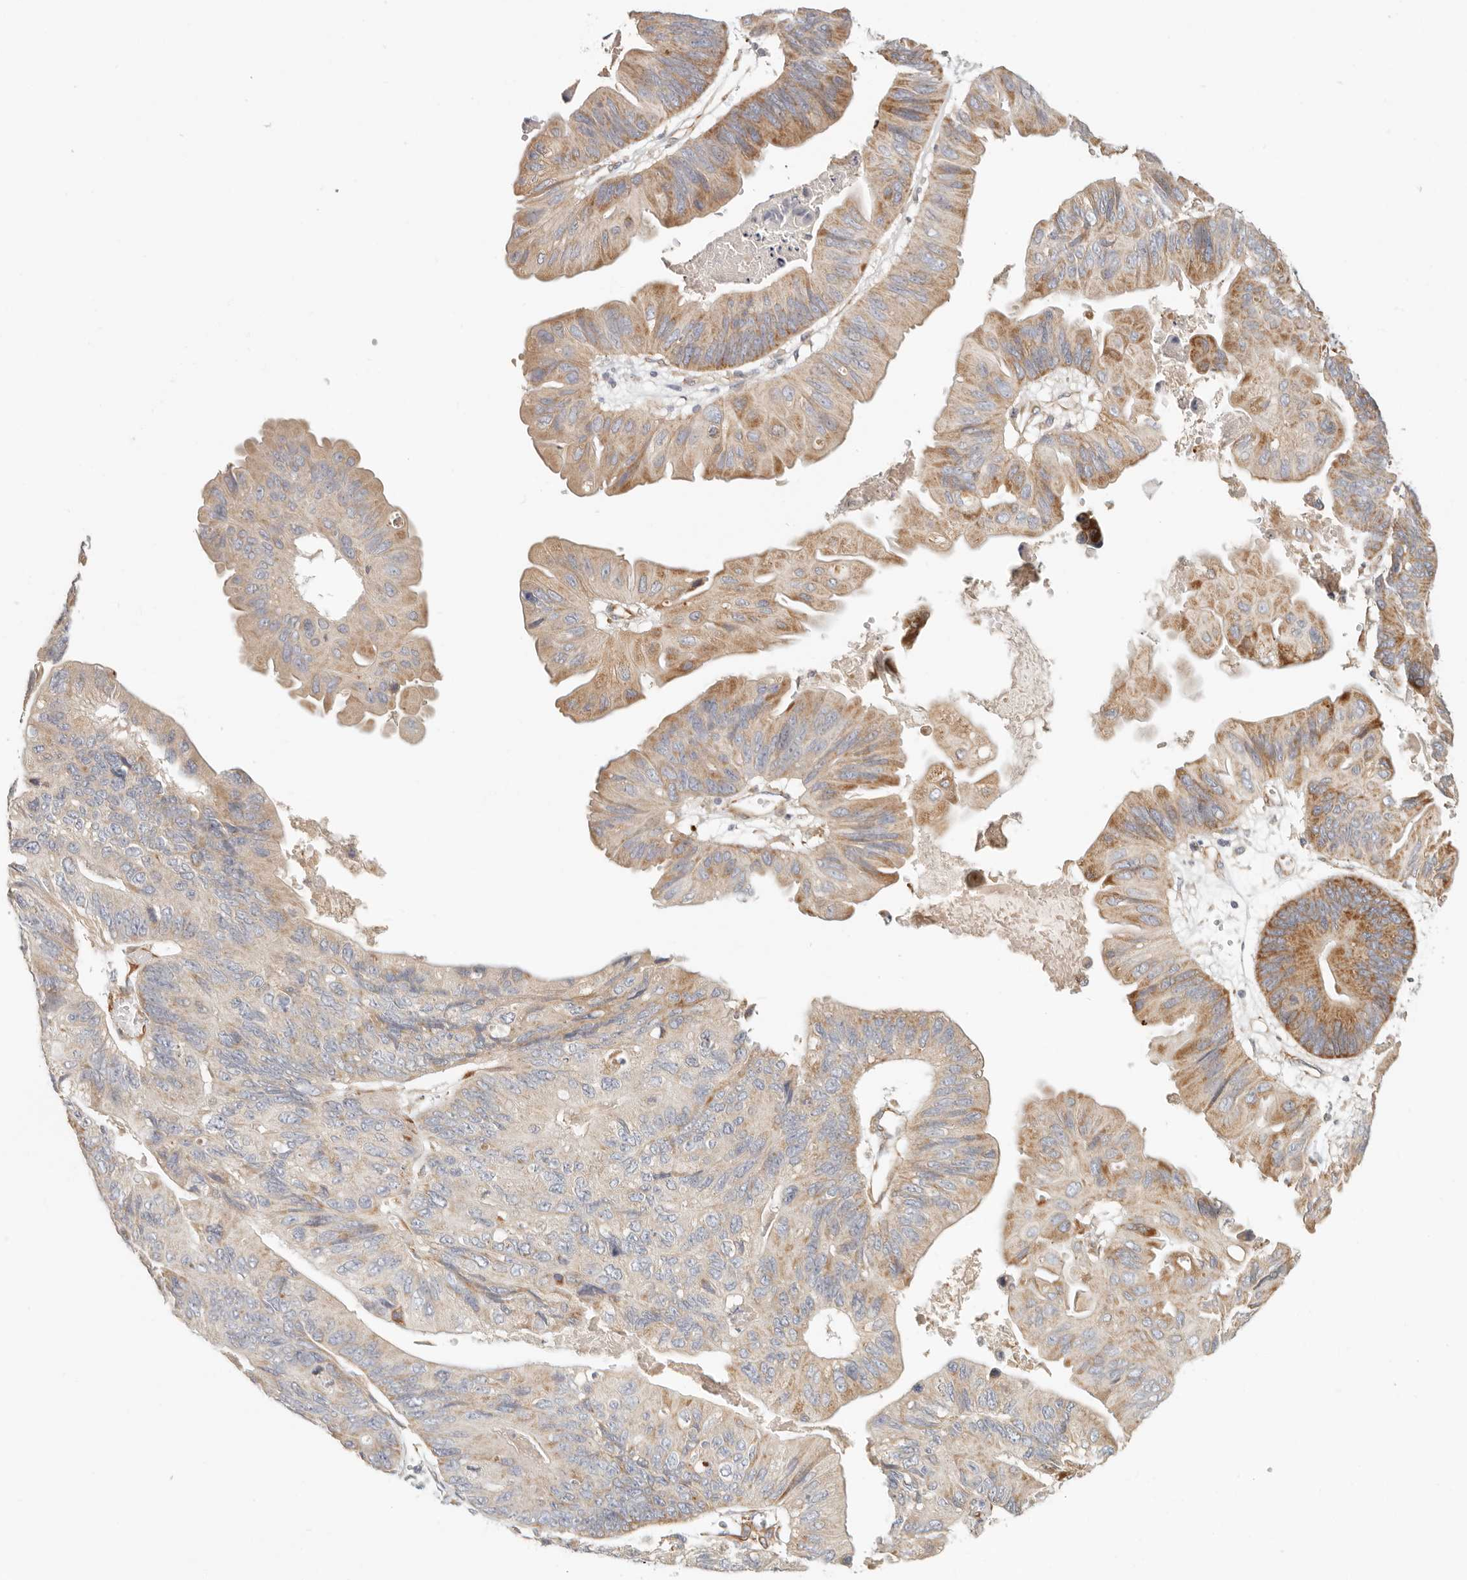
{"staining": {"intensity": "moderate", "quantity": "25%-75%", "location": "cytoplasmic/membranous"}, "tissue": "ovarian cancer", "cell_type": "Tumor cells", "image_type": "cancer", "snomed": [{"axis": "morphology", "description": "Cystadenocarcinoma, mucinous, NOS"}, {"axis": "topography", "description": "Ovary"}], "caption": "IHC staining of ovarian mucinous cystadenocarcinoma, which displays medium levels of moderate cytoplasmic/membranous expression in about 25%-75% of tumor cells indicating moderate cytoplasmic/membranous protein expression. The staining was performed using DAB (brown) for protein detection and nuclei were counterstained in hematoxylin (blue).", "gene": "SPRING1", "patient": {"sex": "female", "age": 61}}